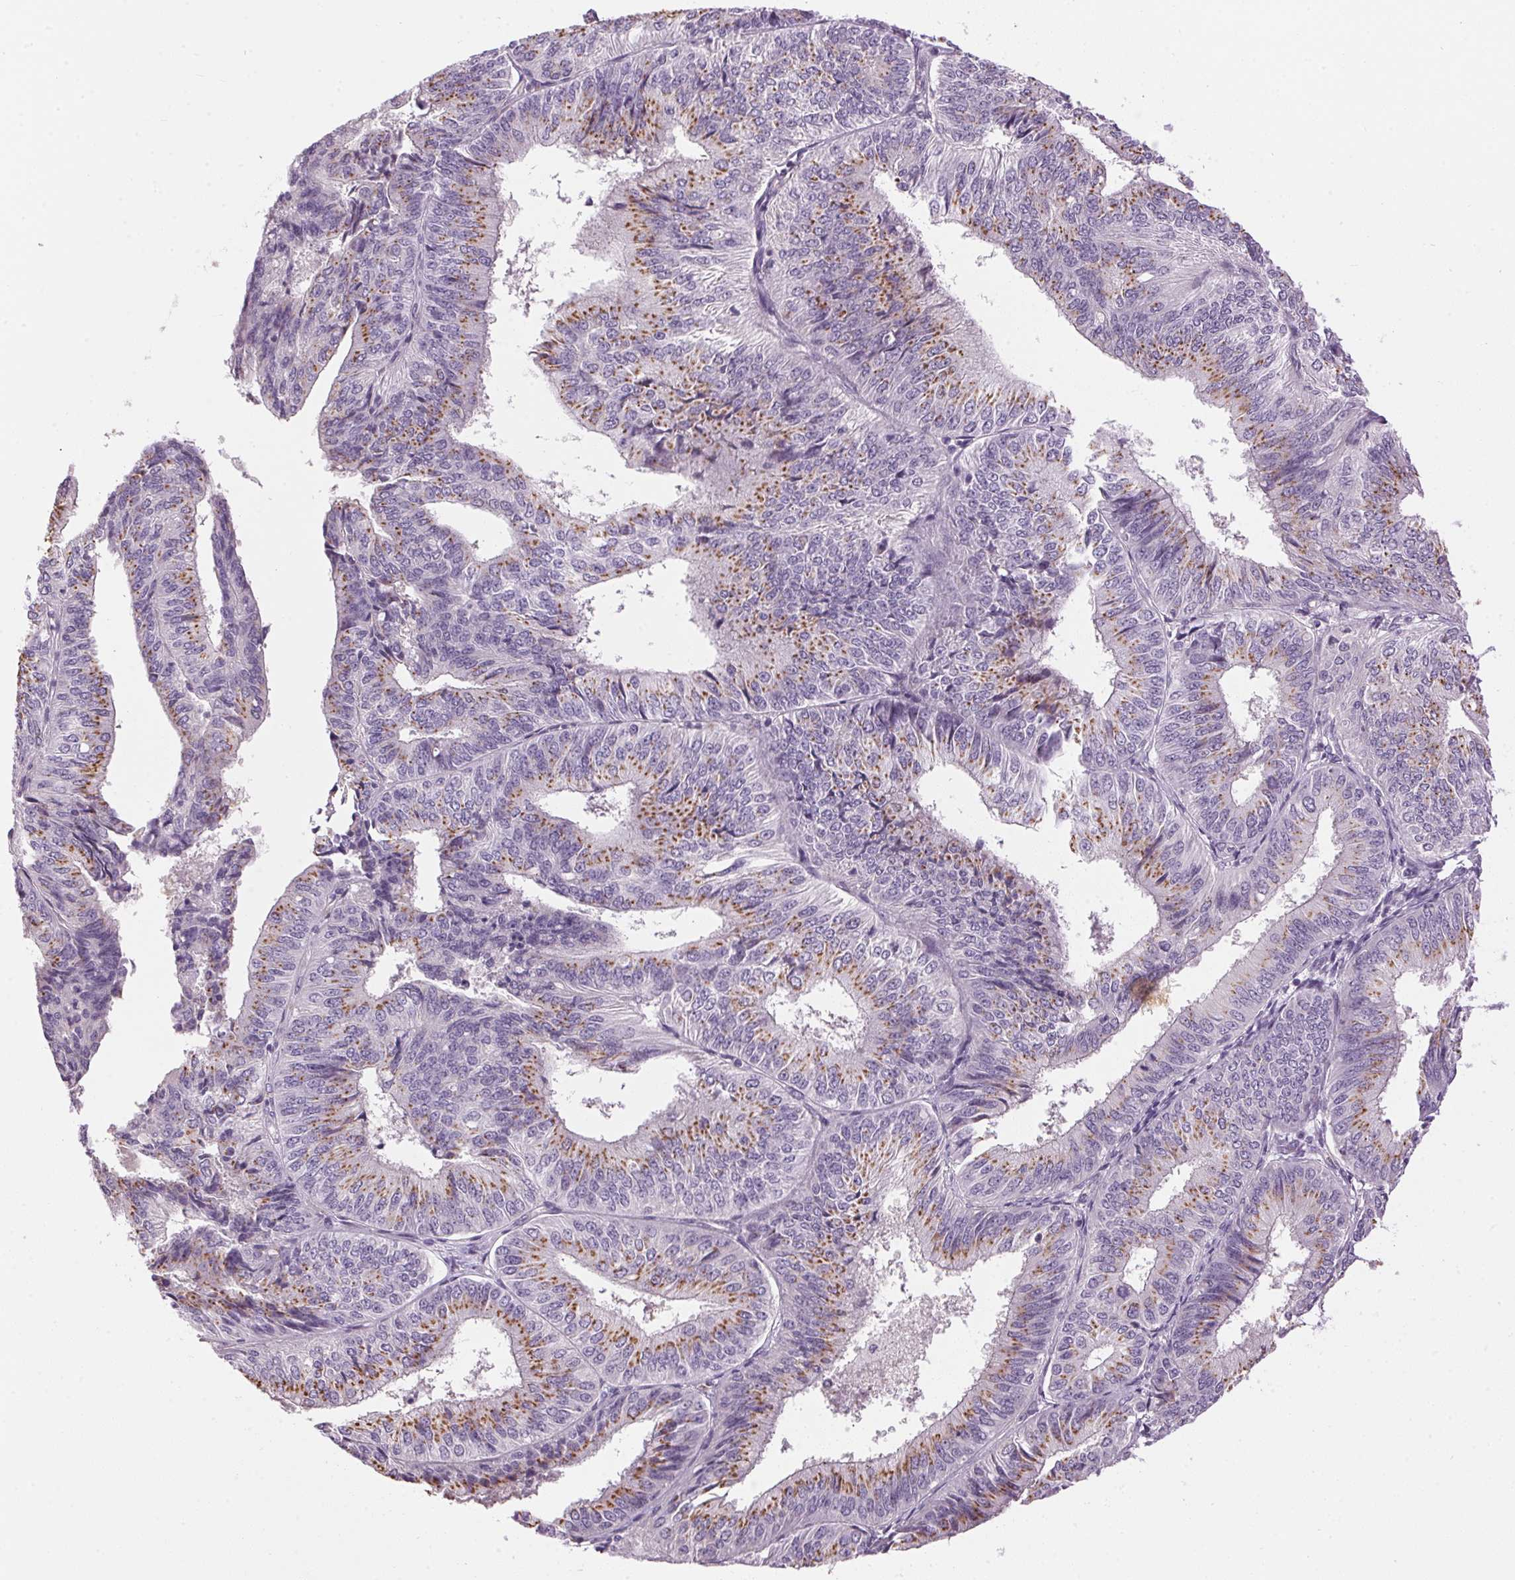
{"staining": {"intensity": "moderate", "quantity": "25%-75%", "location": "cytoplasmic/membranous"}, "tissue": "endometrial cancer", "cell_type": "Tumor cells", "image_type": "cancer", "snomed": [{"axis": "morphology", "description": "Adenocarcinoma, NOS"}, {"axis": "topography", "description": "Endometrium"}], "caption": "Immunohistochemistry (IHC) staining of endometrial adenocarcinoma, which shows medium levels of moderate cytoplasmic/membranous staining in about 25%-75% of tumor cells indicating moderate cytoplasmic/membranous protein staining. The staining was performed using DAB (3,3'-diaminobenzidine) (brown) for protein detection and nuclei were counterstained in hematoxylin (blue).", "gene": "GOLPH3", "patient": {"sex": "female", "age": 58}}